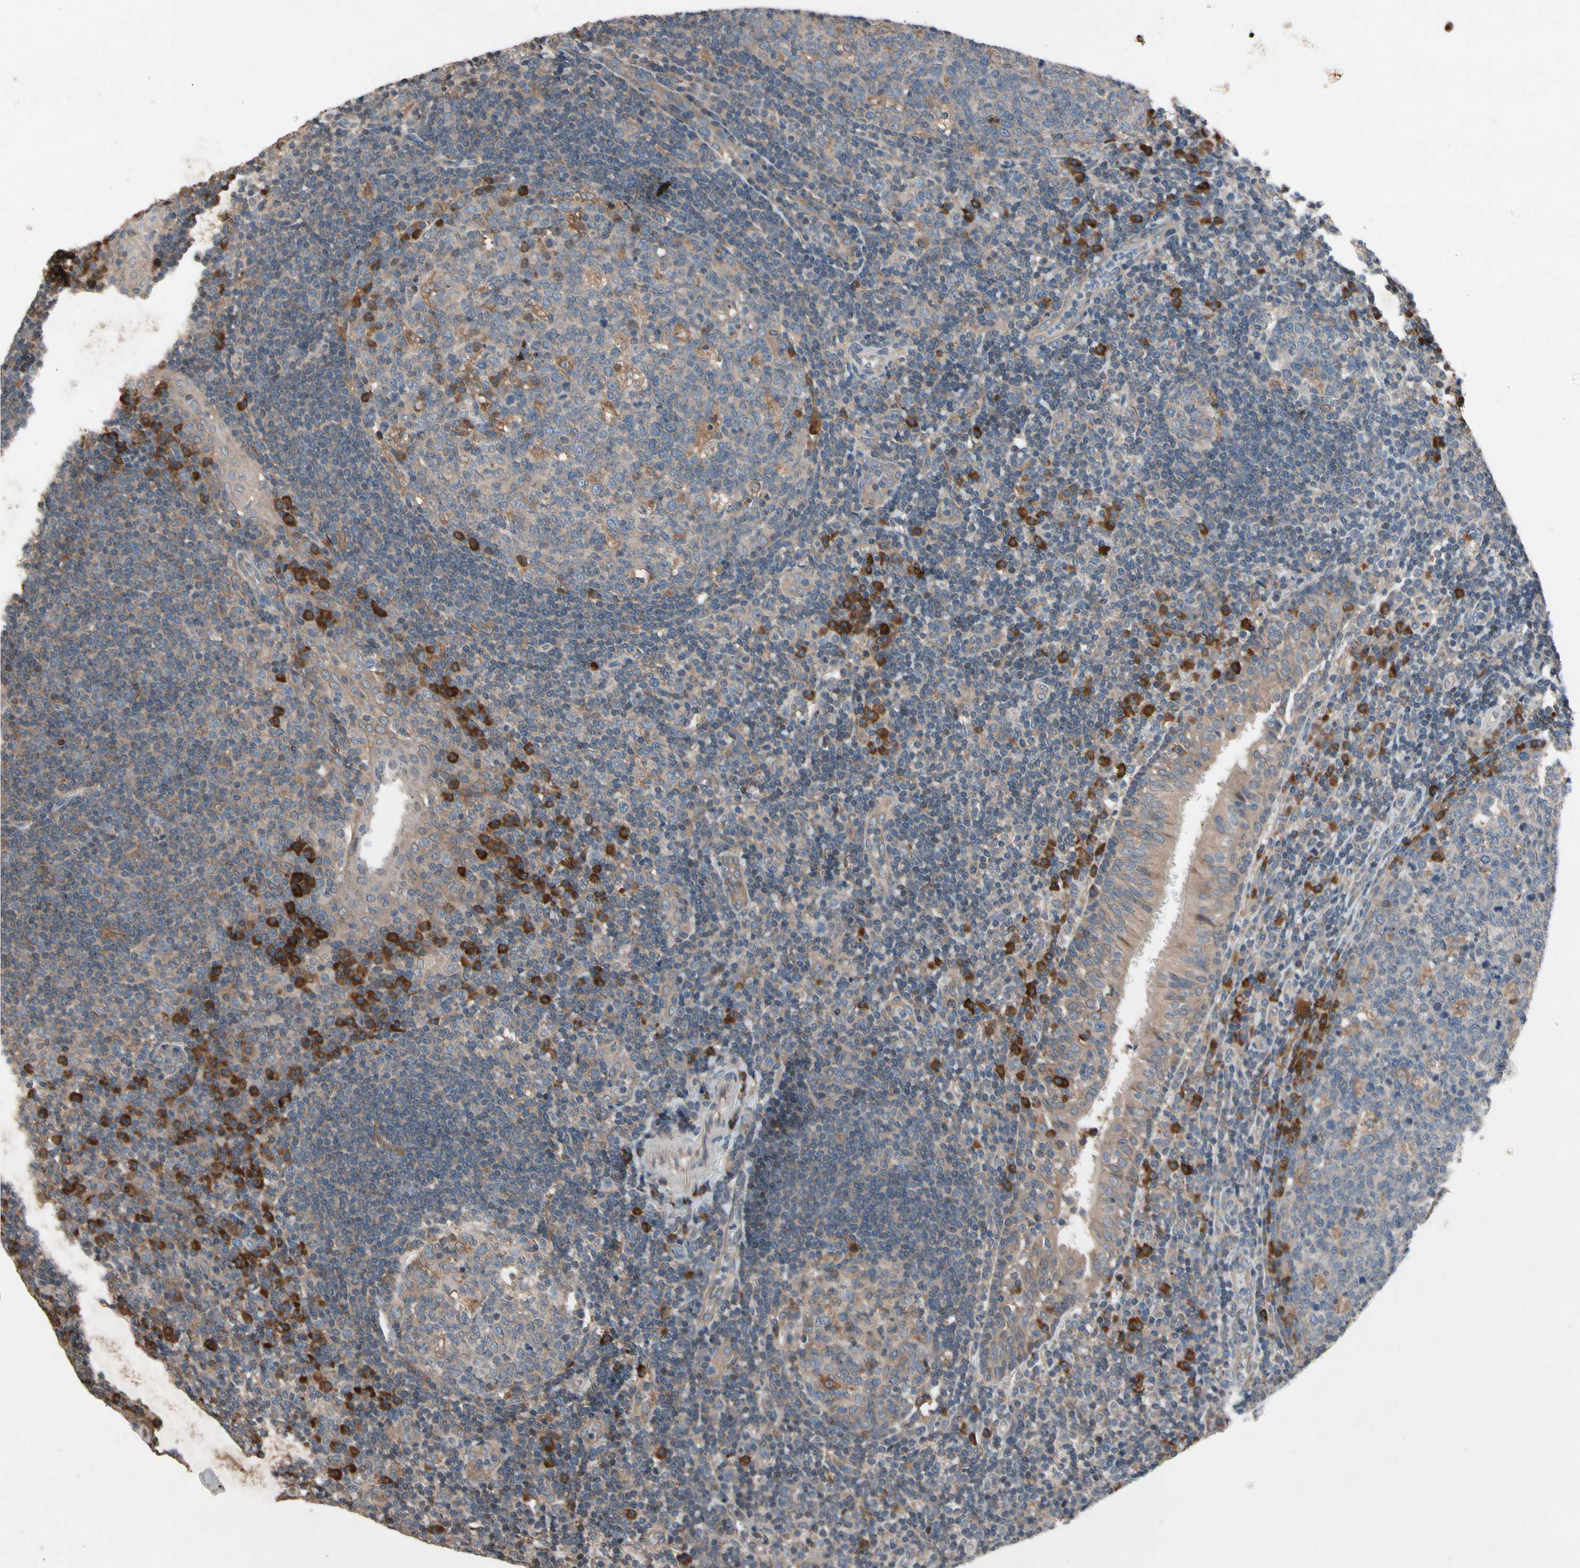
{"staining": {"intensity": "weak", "quantity": ">75%", "location": "cytoplasmic/membranous"}, "tissue": "tonsil", "cell_type": "Germinal center cells", "image_type": "normal", "snomed": [{"axis": "morphology", "description": "Normal tissue, NOS"}, {"axis": "topography", "description": "Tonsil"}], "caption": "The immunohistochemical stain shows weak cytoplasmic/membranous expression in germinal center cells of benign tonsil. (Brightfield microscopy of DAB IHC at high magnification).", "gene": "PRDX4", "patient": {"sex": "female", "age": 40}}